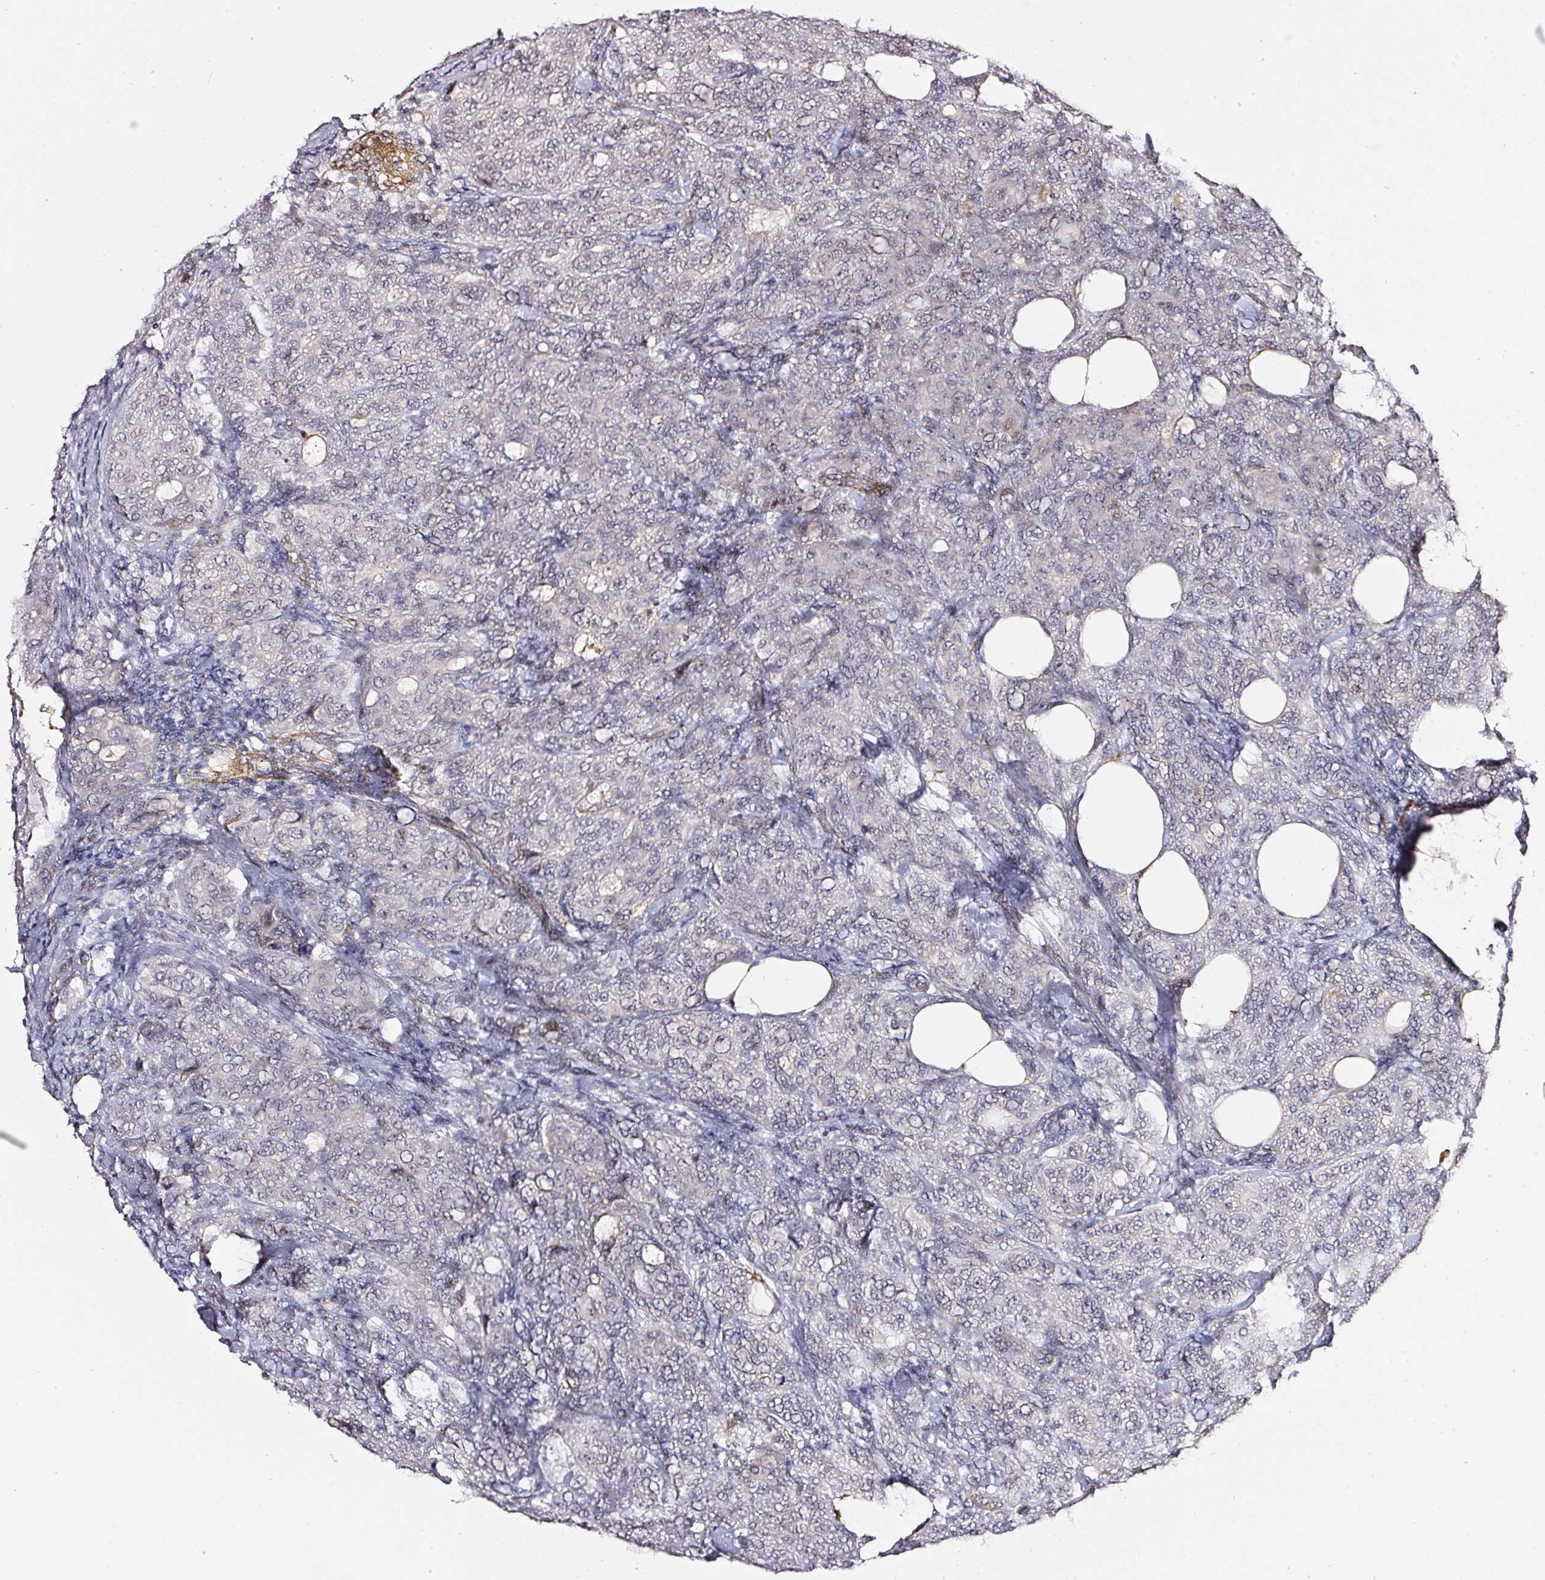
{"staining": {"intensity": "negative", "quantity": "none", "location": "none"}, "tissue": "breast cancer", "cell_type": "Tumor cells", "image_type": "cancer", "snomed": [{"axis": "morphology", "description": "Duct carcinoma"}, {"axis": "topography", "description": "Breast"}], "caption": "The immunohistochemistry image has no significant positivity in tumor cells of breast invasive ductal carcinoma tissue.", "gene": "TOGARAM1", "patient": {"sex": "female", "age": 43}}